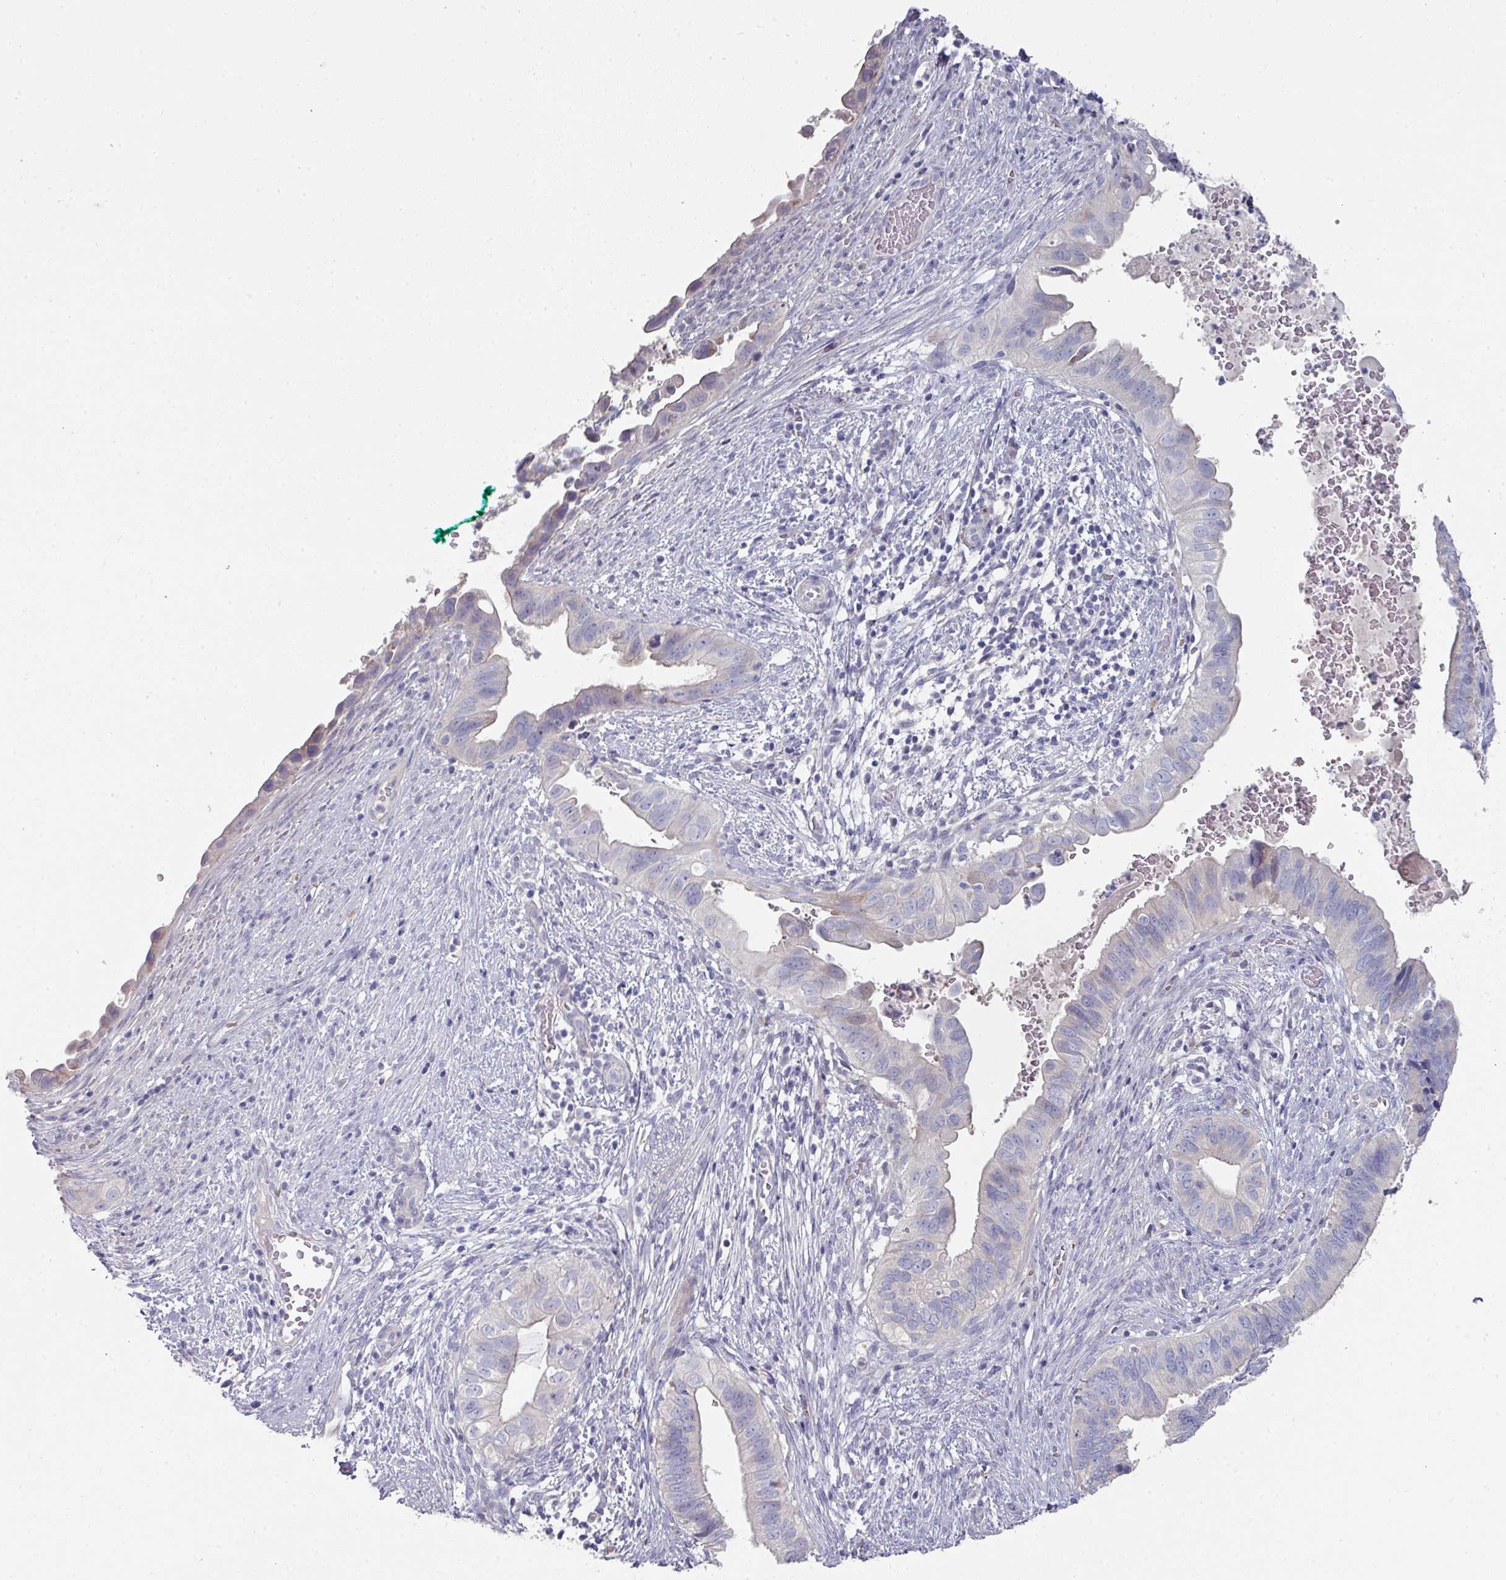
{"staining": {"intensity": "negative", "quantity": "none", "location": "none"}, "tissue": "cervical cancer", "cell_type": "Tumor cells", "image_type": "cancer", "snomed": [{"axis": "morphology", "description": "Adenocarcinoma, NOS"}, {"axis": "topography", "description": "Cervix"}], "caption": "Human cervical cancer (adenocarcinoma) stained for a protein using immunohistochemistry shows no positivity in tumor cells.", "gene": "NT5C1A", "patient": {"sex": "female", "age": 42}}